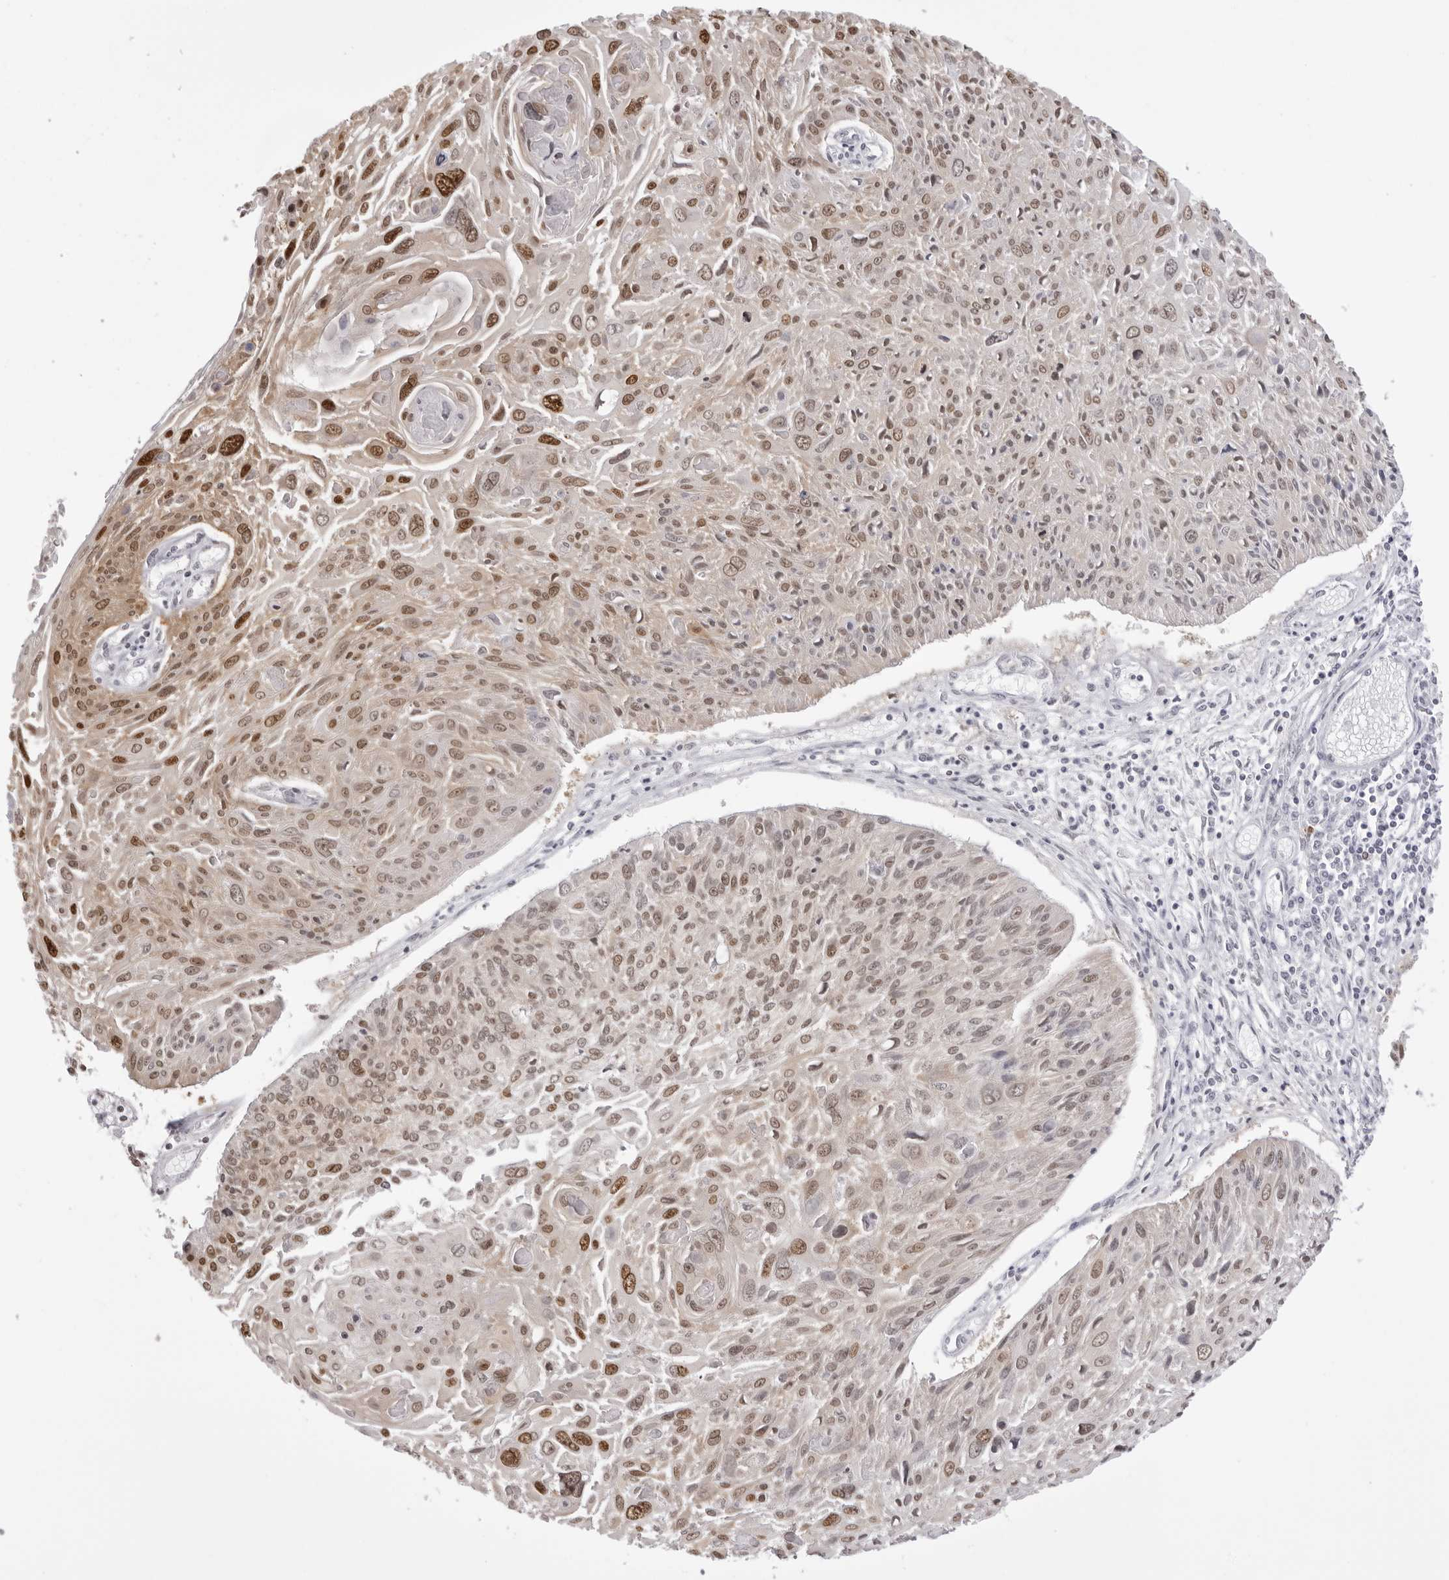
{"staining": {"intensity": "moderate", "quantity": ">75%", "location": "nuclear"}, "tissue": "cervical cancer", "cell_type": "Tumor cells", "image_type": "cancer", "snomed": [{"axis": "morphology", "description": "Squamous cell carcinoma, NOS"}, {"axis": "topography", "description": "Cervix"}], "caption": "Immunohistochemical staining of squamous cell carcinoma (cervical) demonstrates medium levels of moderate nuclear staining in approximately >75% of tumor cells. (DAB IHC with brightfield microscopy, high magnification).", "gene": "HSPA4", "patient": {"sex": "female", "age": 51}}